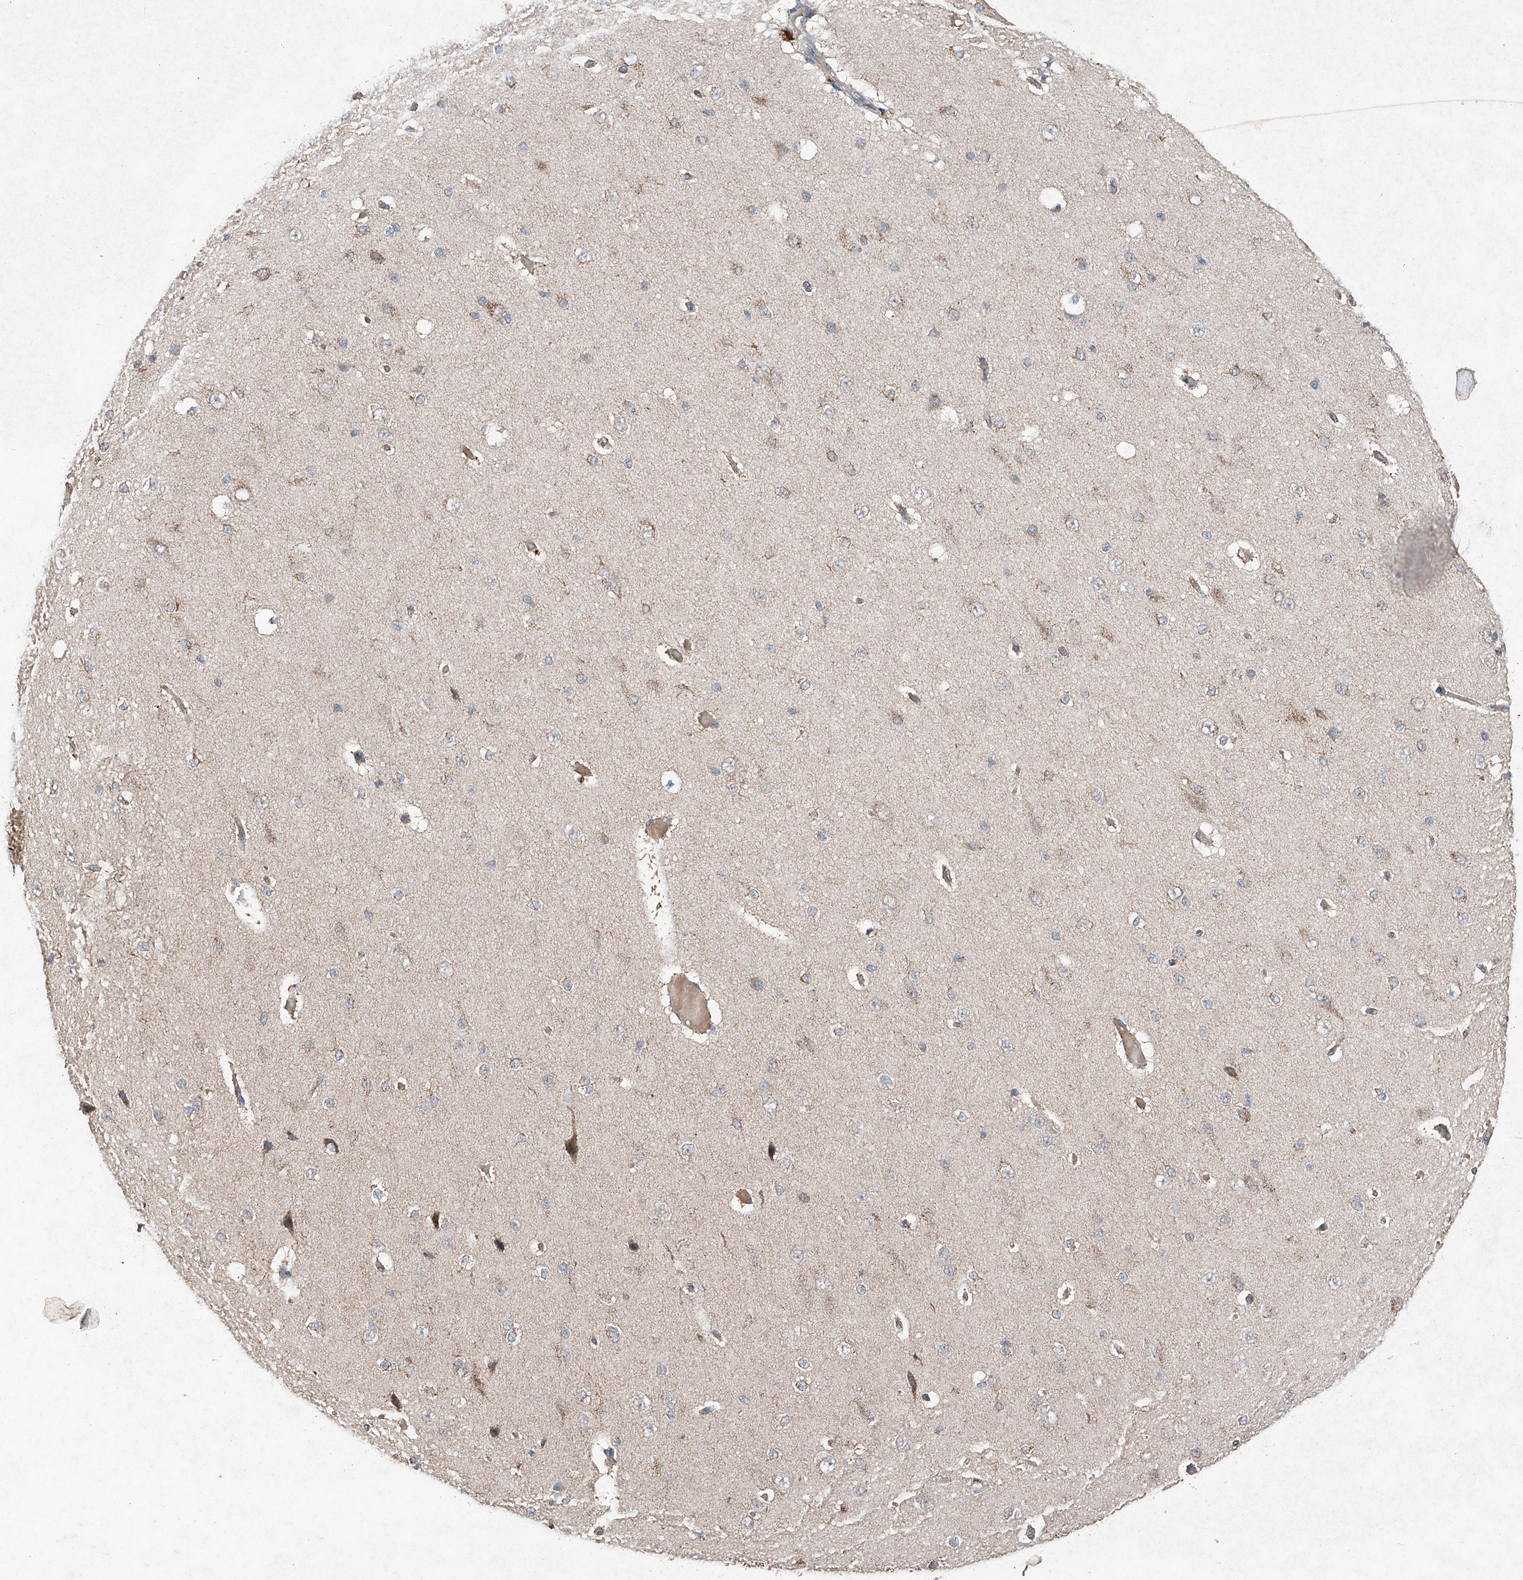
{"staining": {"intensity": "moderate", "quantity": ">75%", "location": "cytoplasmic/membranous"}, "tissue": "cerebral cortex", "cell_type": "Endothelial cells", "image_type": "normal", "snomed": [{"axis": "morphology", "description": "Normal tissue, NOS"}, {"axis": "morphology", "description": "Developmental malformation"}, {"axis": "topography", "description": "Cerebral cortex"}], "caption": "Protein expression analysis of normal cerebral cortex demonstrates moderate cytoplasmic/membranous staining in about >75% of endothelial cells.", "gene": "RUSC1", "patient": {"sex": "female", "age": 30}}